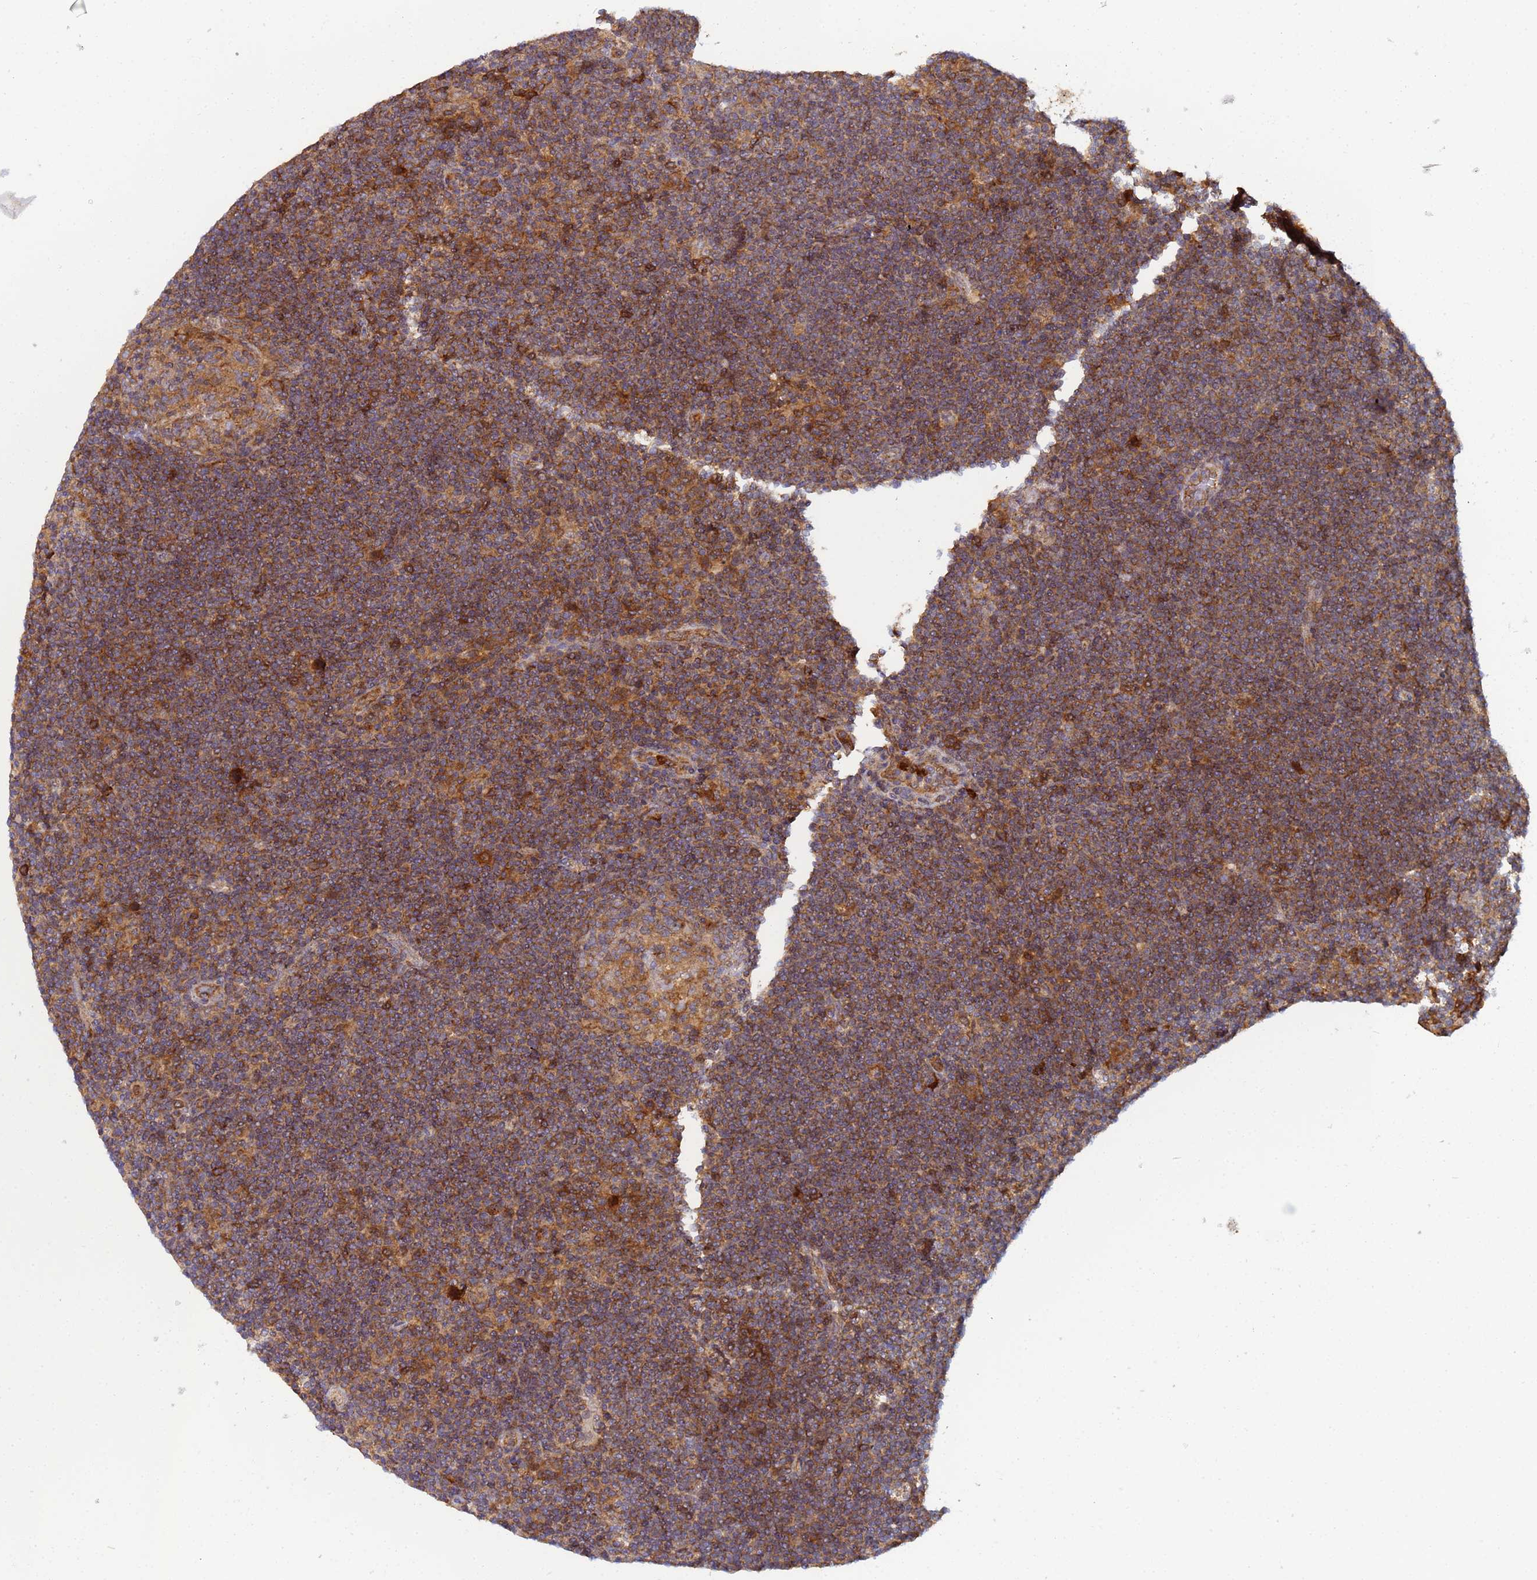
{"staining": {"intensity": "moderate", "quantity": "25%-75%", "location": "cytoplasmic/membranous,nuclear"}, "tissue": "lymphoma", "cell_type": "Tumor cells", "image_type": "cancer", "snomed": [{"axis": "morphology", "description": "Hodgkin's disease, NOS"}, {"axis": "topography", "description": "Lymph node"}], "caption": "Protein expression analysis of Hodgkin's disease displays moderate cytoplasmic/membranous and nuclear positivity in approximately 25%-75% of tumor cells.", "gene": "CCDC127", "patient": {"sex": "female", "age": 57}}